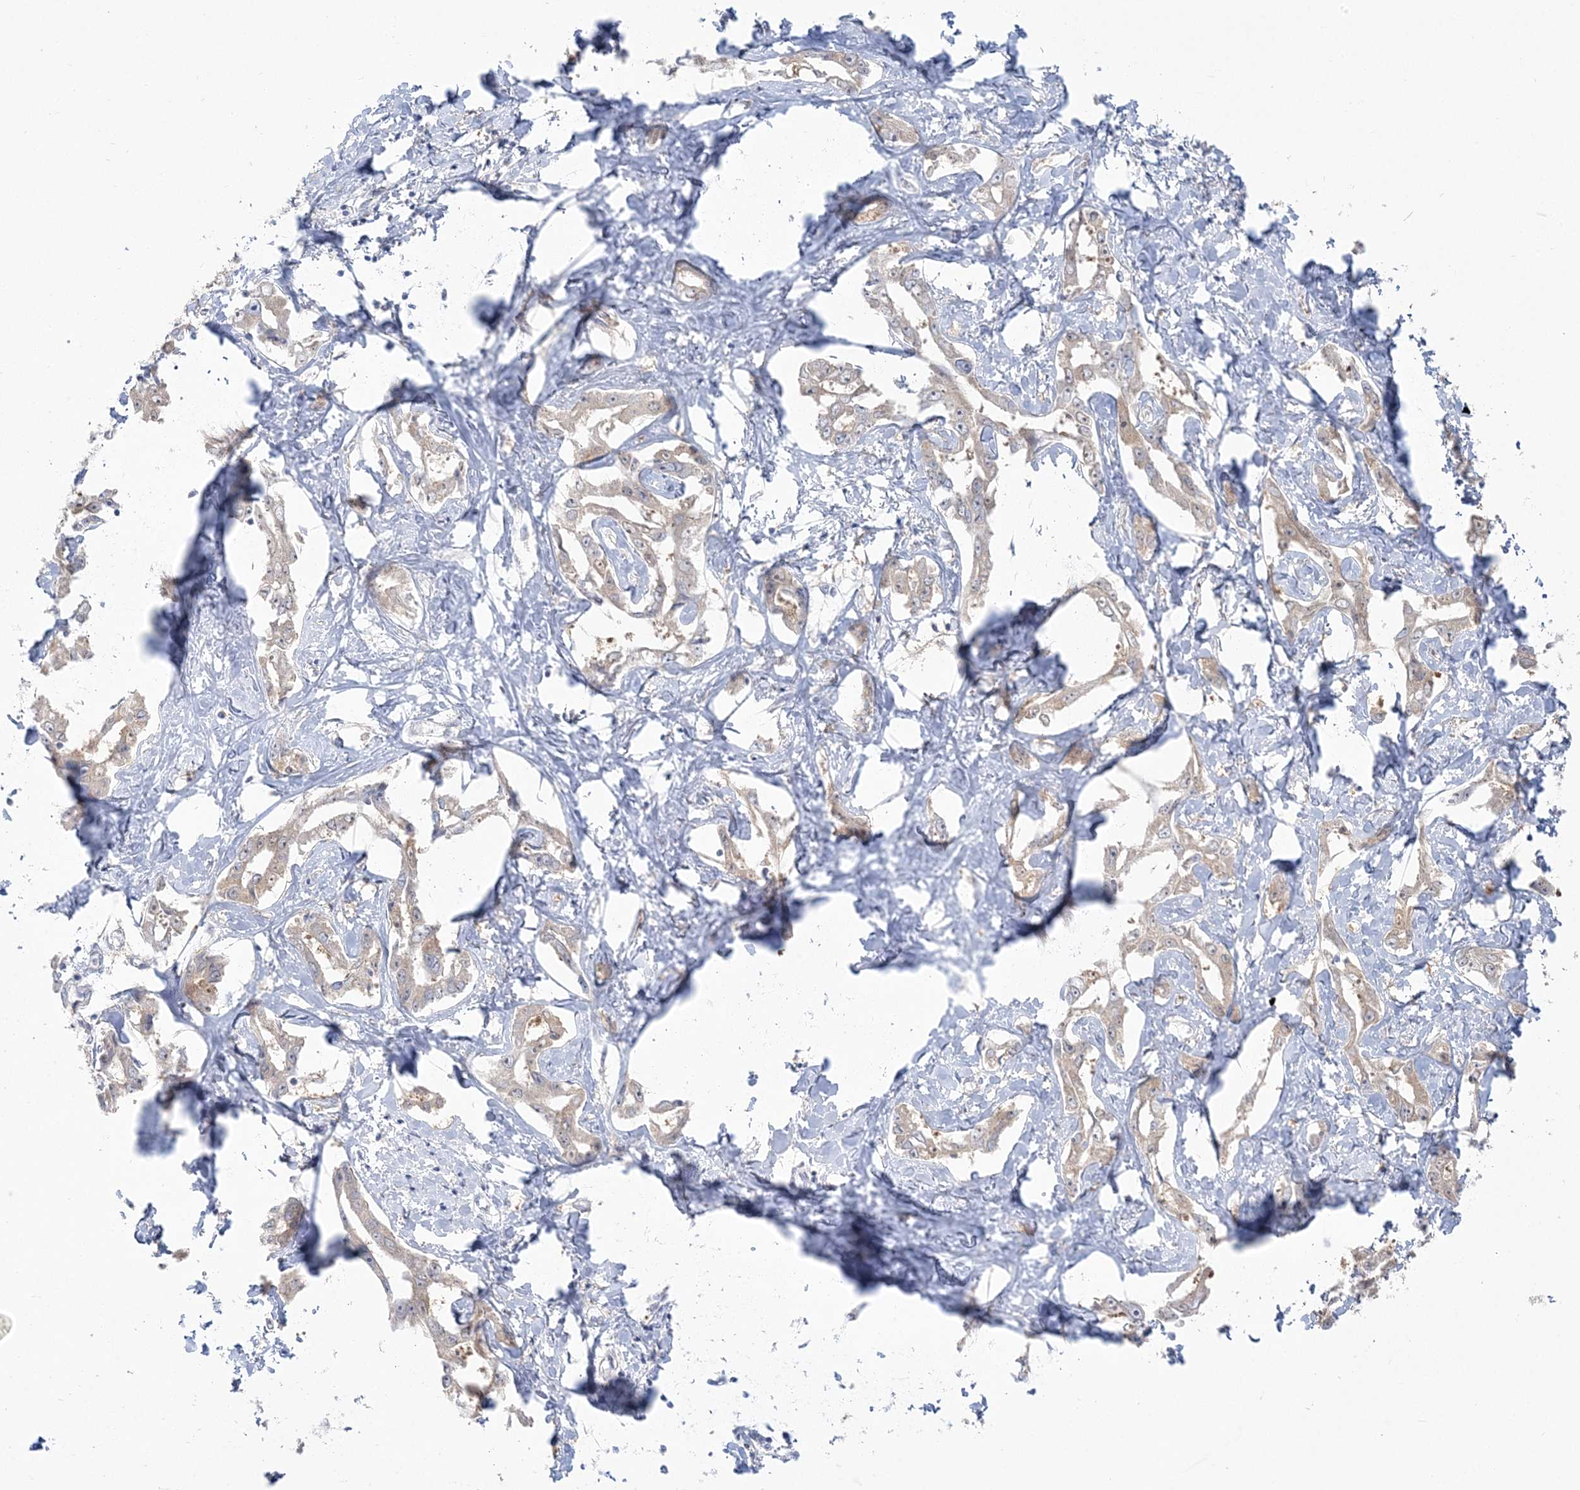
{"staining": {"intensity": "weak", "quantity": "<25%", "location": "cytoplasmic/membranous"}, "tissue": "liver cancer", "cell_type": "Tumor cells", "image_type": "cancer", "snomed": [{"axis": "morphology", "description": "Cholangiocarcinoma"}, {"axis": "topography", "description": "Liver"}], "caption": "This is a photomicrograph of immunohistochemistry staining of liver cholangiocarcinoma, which shows no staining in tumor cells. (Immunohistochemistry (ihc), brightfield microscopy, high magnification).", "gene": "PCBD1", "patient": {"sex": "male", "age": 59}}